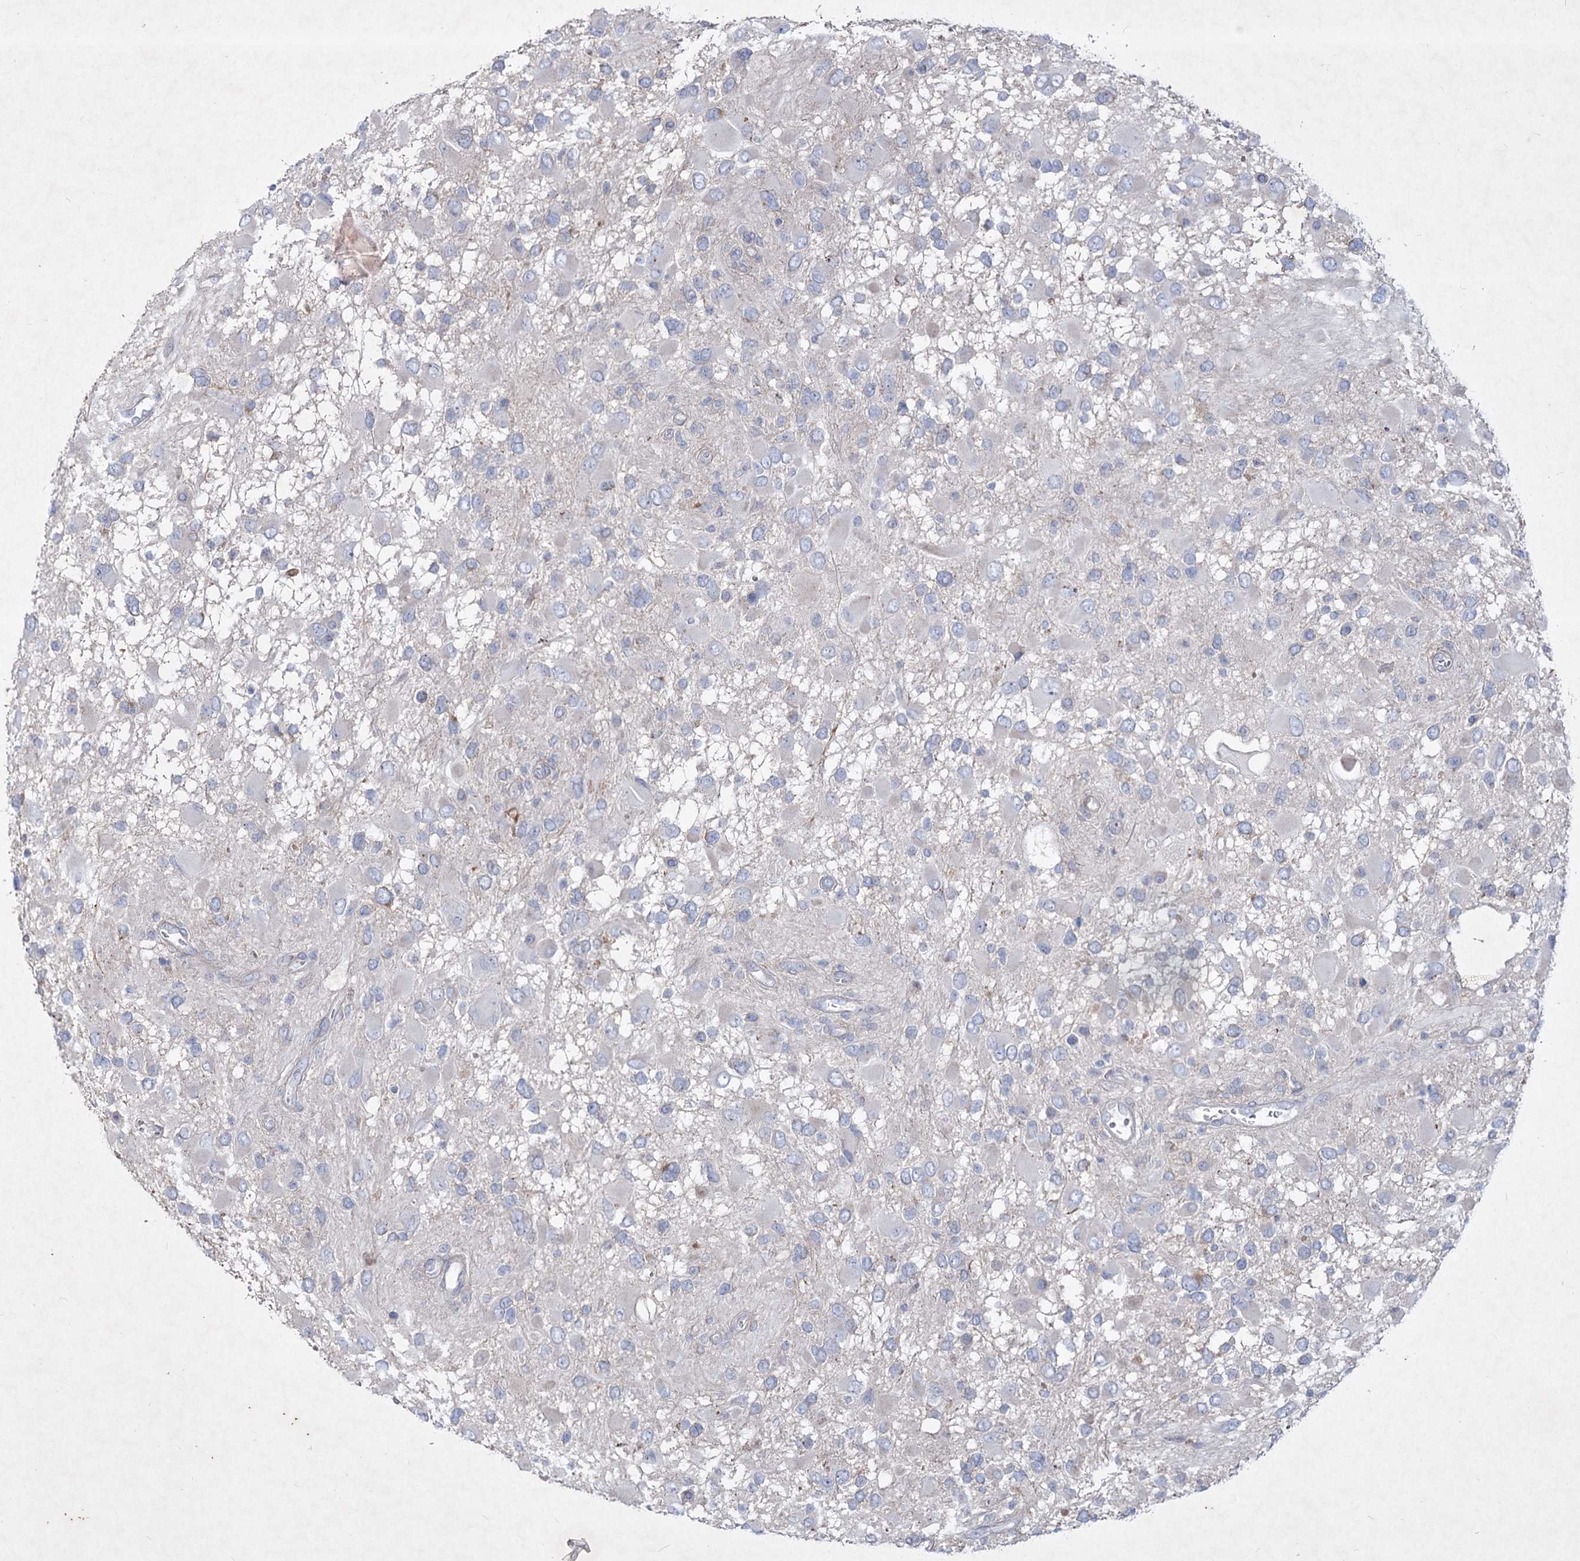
{"staining": {"intensity": "negative", "quantity": "none", "location": "none"}, "tissue": "glioma", "cell_type": "Tumor cells", "image_type": "cancer", "snomed": [{"axis": "morphology", "description": "Glioma, malignant, High grade"}, {"axis": "topography", "description": "Brain"}], "caption": "There is no significant positivity in tumor cells of glioma.", "gene": "PLA2G12A", "patient": {"sex": "male", "age": 53}}